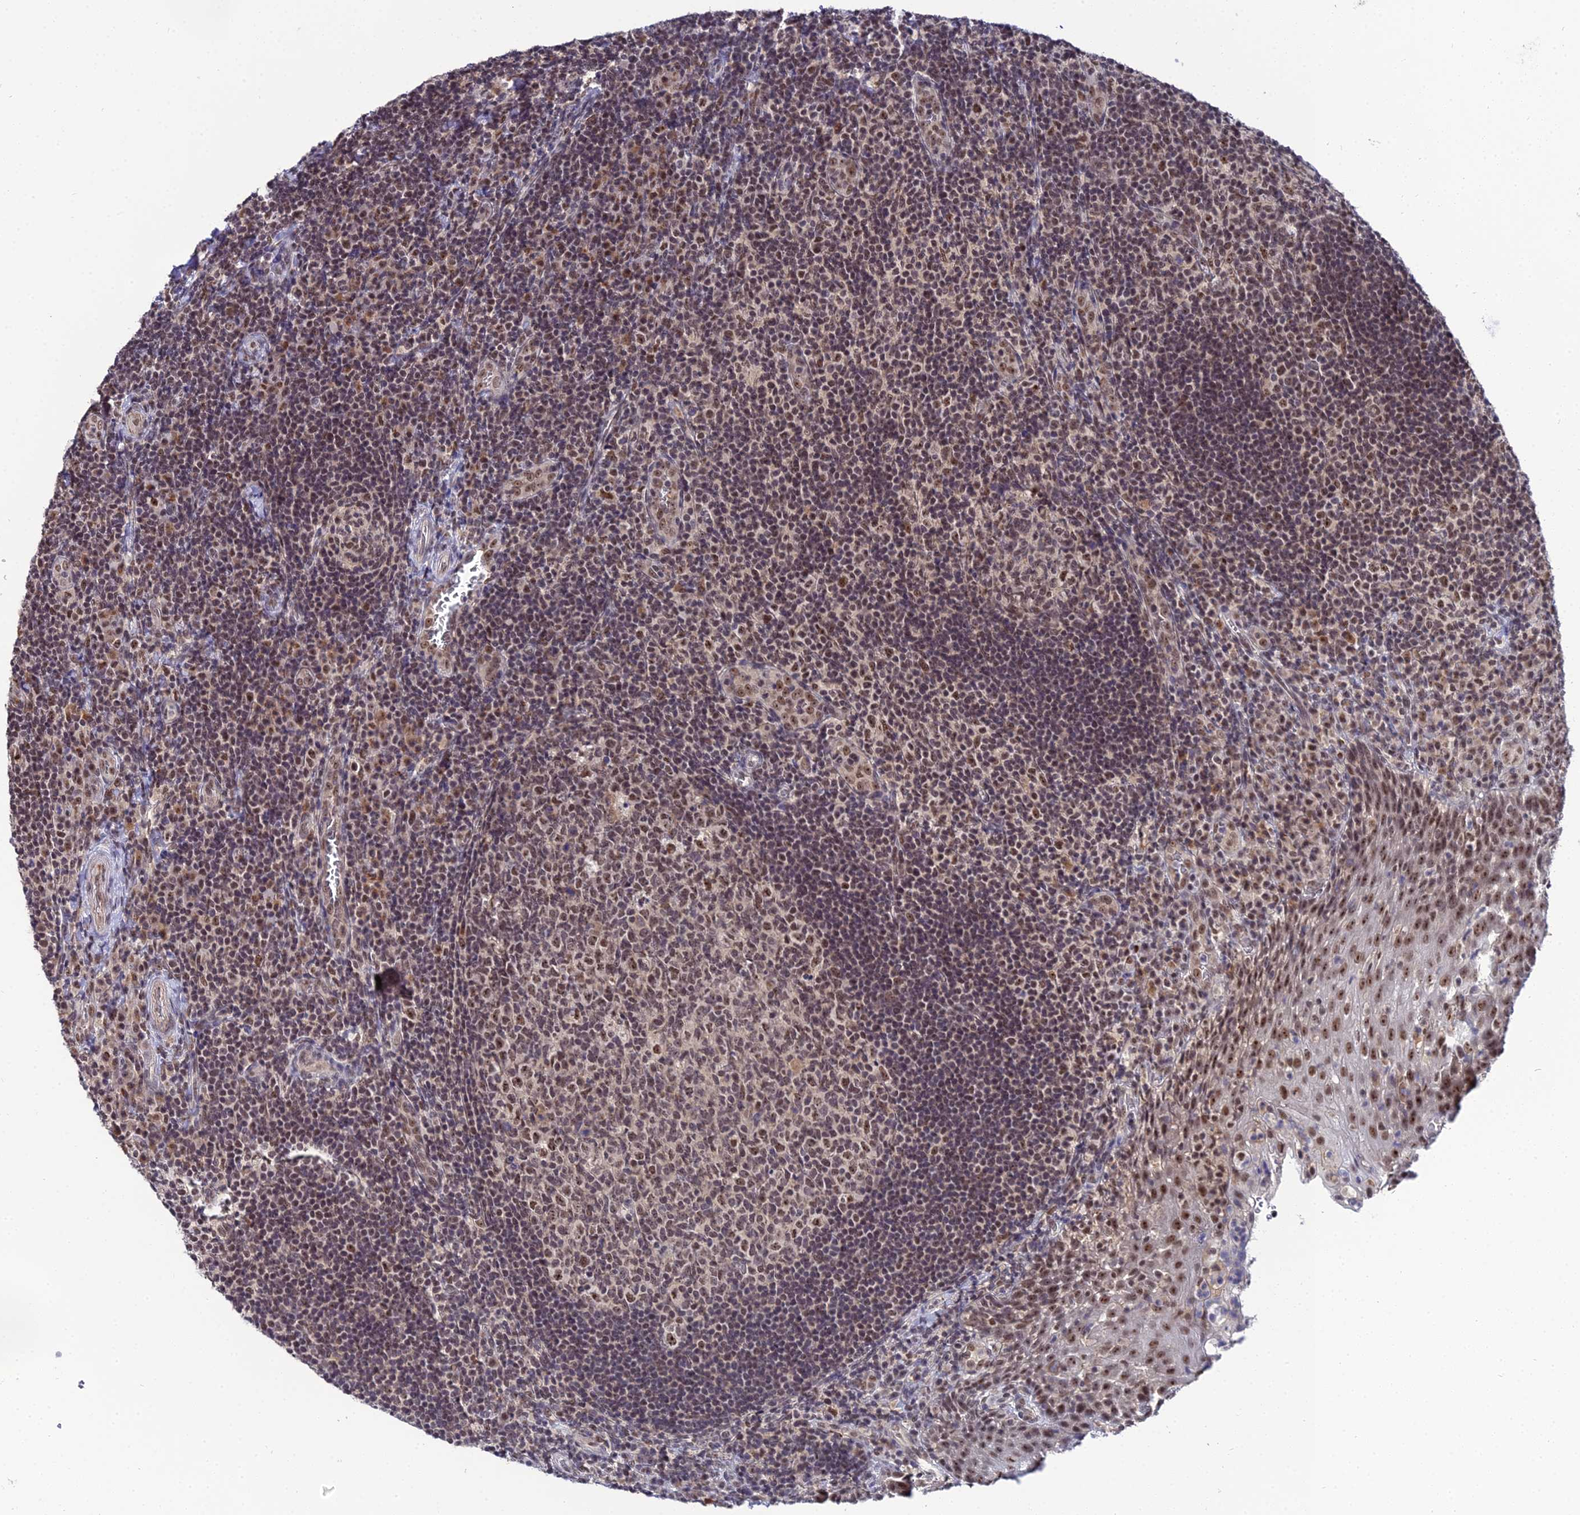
{"staining": {"intensity": "moderate", "quantity": ">75%", "location": "nuclear"}, "tissue": "tonsil", "cell_type": "Germinal center cells", "image_type": "normal", "snomed": [{"axis": "morphology", "description": "Normal tissue, NOS"}, {"axis": "topography", "description": "Tonsil"}], "caption": "The immunohistochemical stain labels moderate nuclear positivity in germinal center cells of normal tonsil. (IHC, brightfield microscopy, high magnification).", "gene": "EXOSC3", "patient": {"sex": "male", "age": 17}}